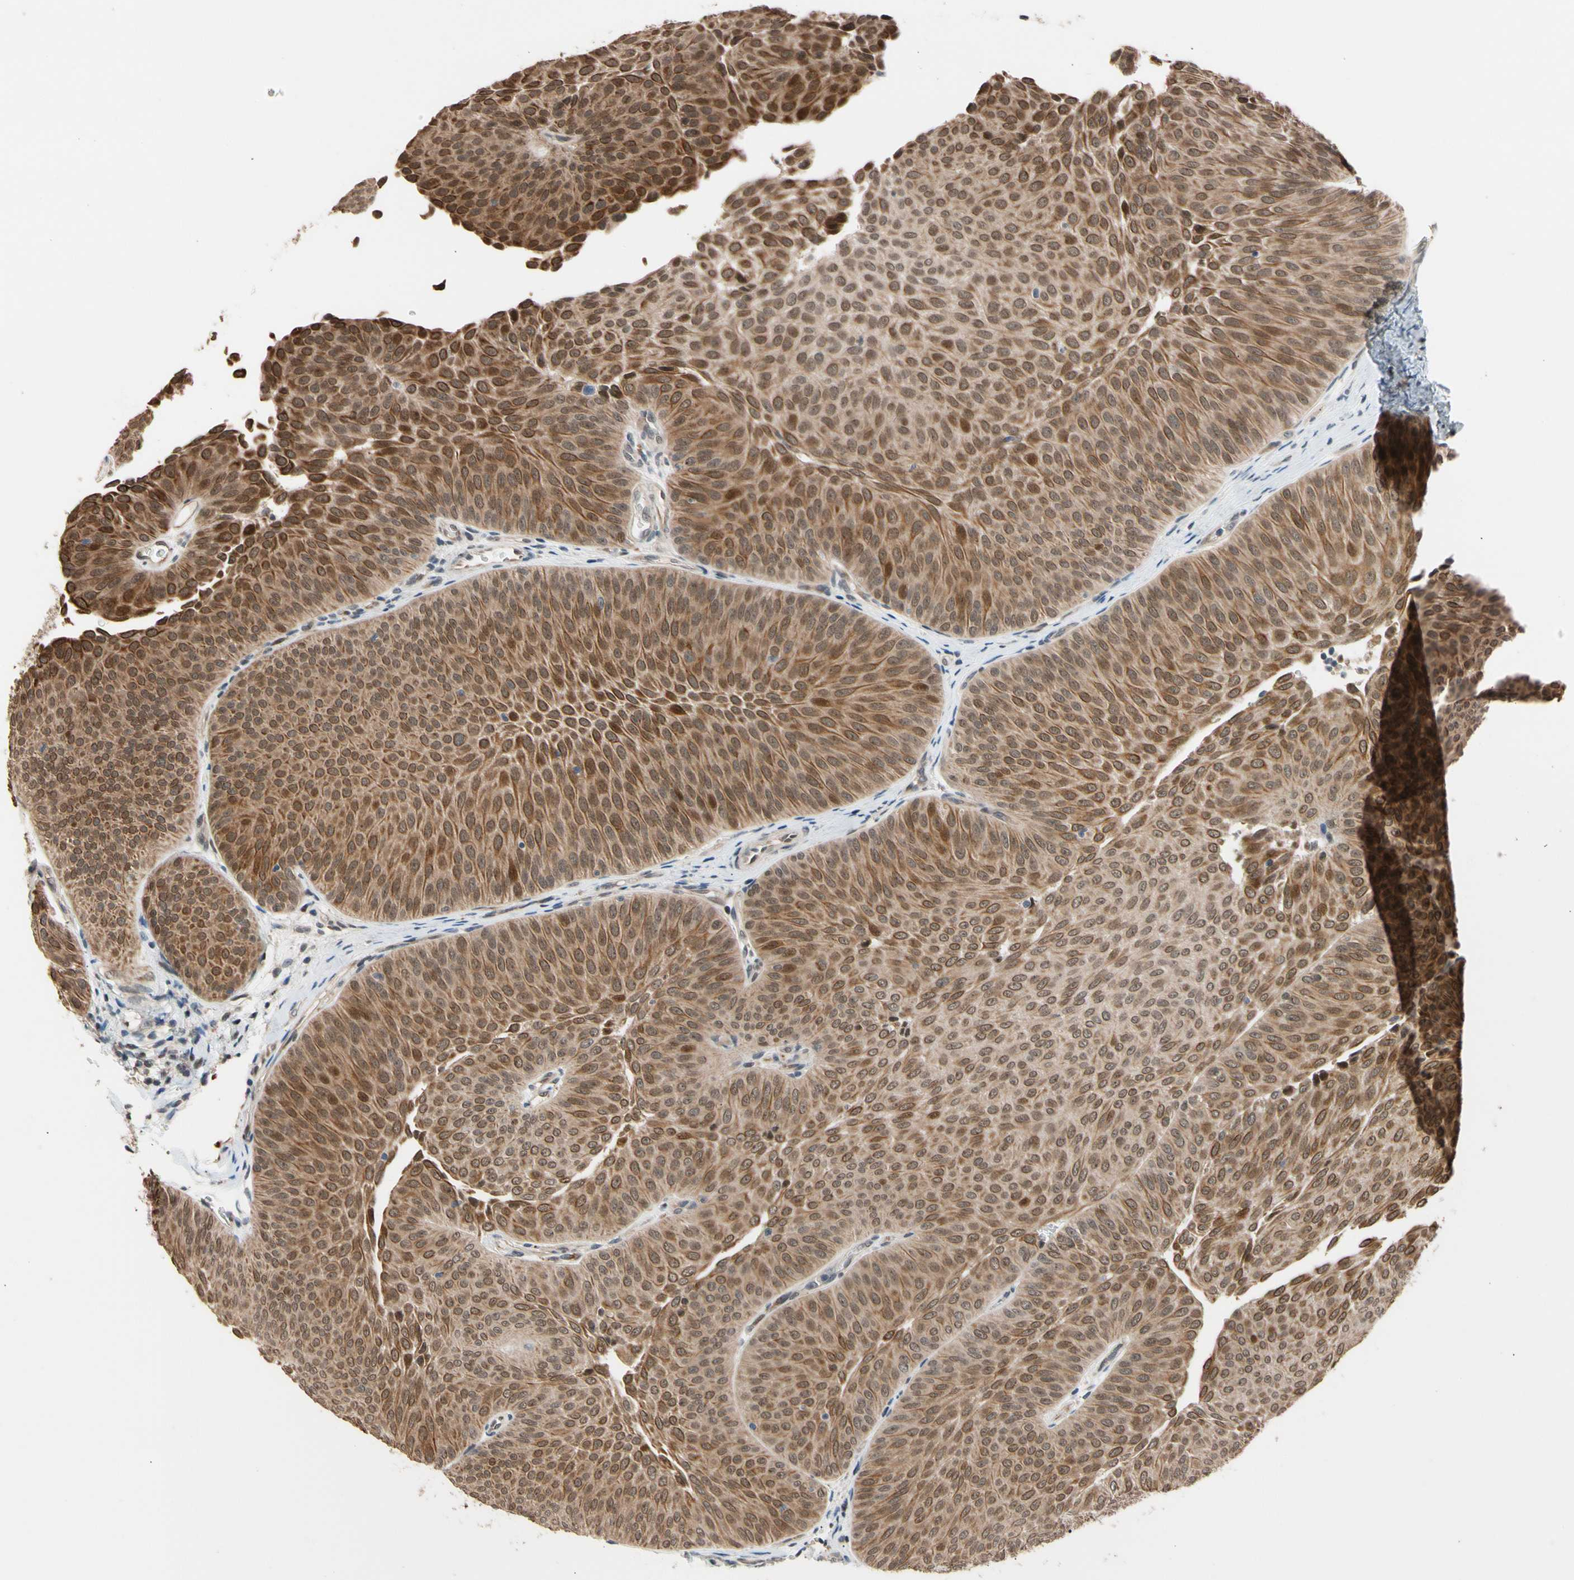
{"staining": {"intensity": "moderate", "quantity": ">75%", "location": "cytoplasmic/membranous"}, "tissue": "urothelial cancer", "cell_type": "Tumor cells", "image_type": "cancer", "snomed": [{"axis": "morphology", "description": "Urothelial carcinoma, Low grade"}, {"axis": "topography", "description": "Urinary bladder"}], "caption": "The immunohistochemical stain highlights moderate cytoplasmic/membranous staining in tumor cells of urothelial carcinoma (low-grade) tissue.", "gene": "NGEF", "patient": {"sex": "female", "age": 60}}